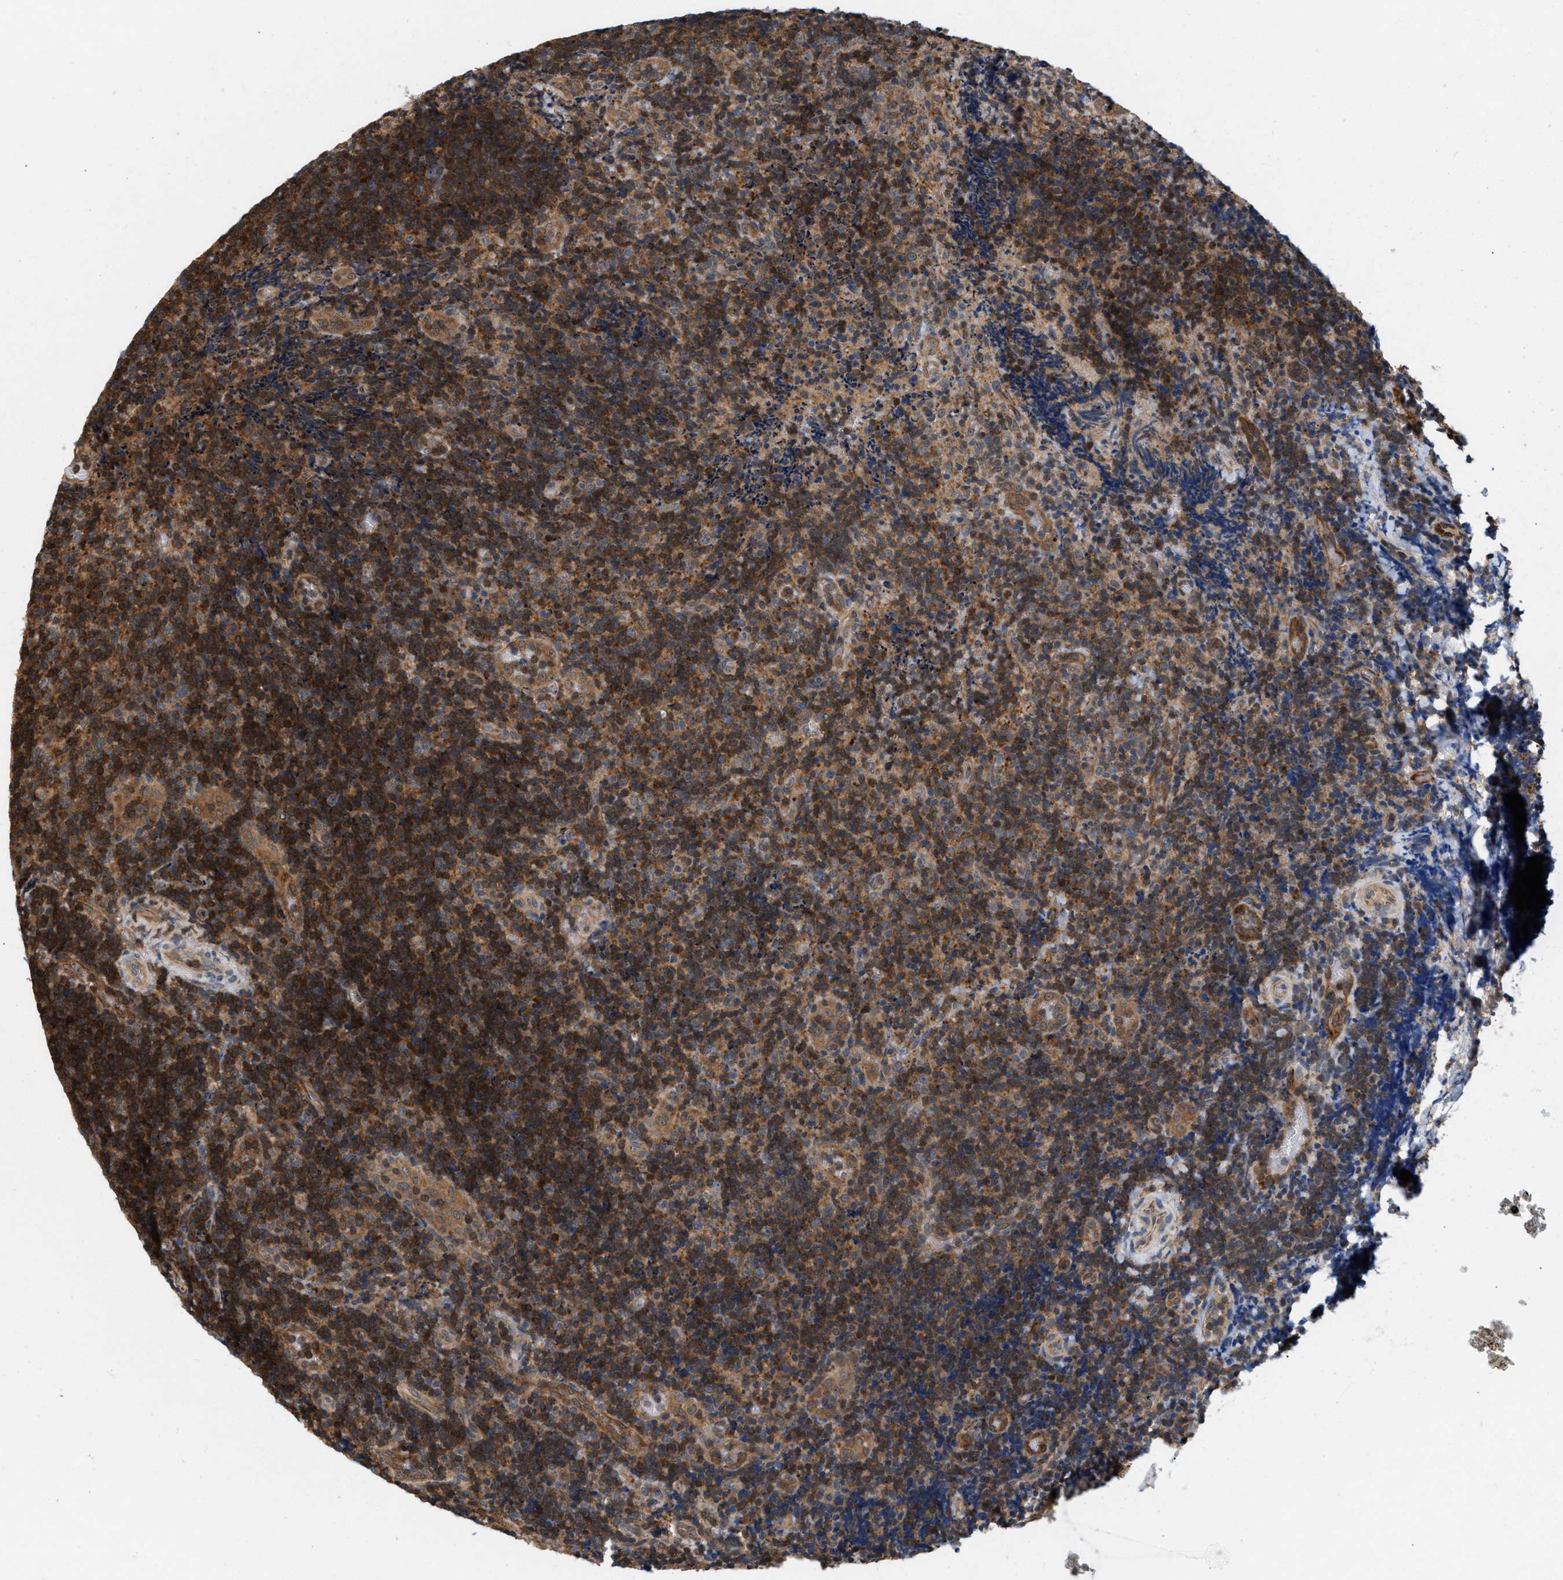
{"staining": {"intensity": "strong", "quantity": ">75%", "location": "cytoplasmic/membranous,nuclear"}, "tissue": "lymphoma", "cell_type": "Tumor cells", "image_type": "cancer", "snomed": [{"axis": "morphology", "description": "Malignant lymphoma, non-Hodgkin's type, High grade"}, {"axis": "topography", "description": "Tonsil"}], "caption": "Immunohistochemical staining of human high-grade malignant lymphoma, non-Hodgkin's type demonstrates strong cytoplasmic/membranous and nuclear protein staining in approximately >75% of tumor cells. The protein of interest is stained brown, and the nuclei are stained in blue (DAB (3,3'-diaminobenzidine) IHC with brightfield microscopy, high magnification).", "gene": "GLOD4", "patient": {"sex": "female", "age": 36}}